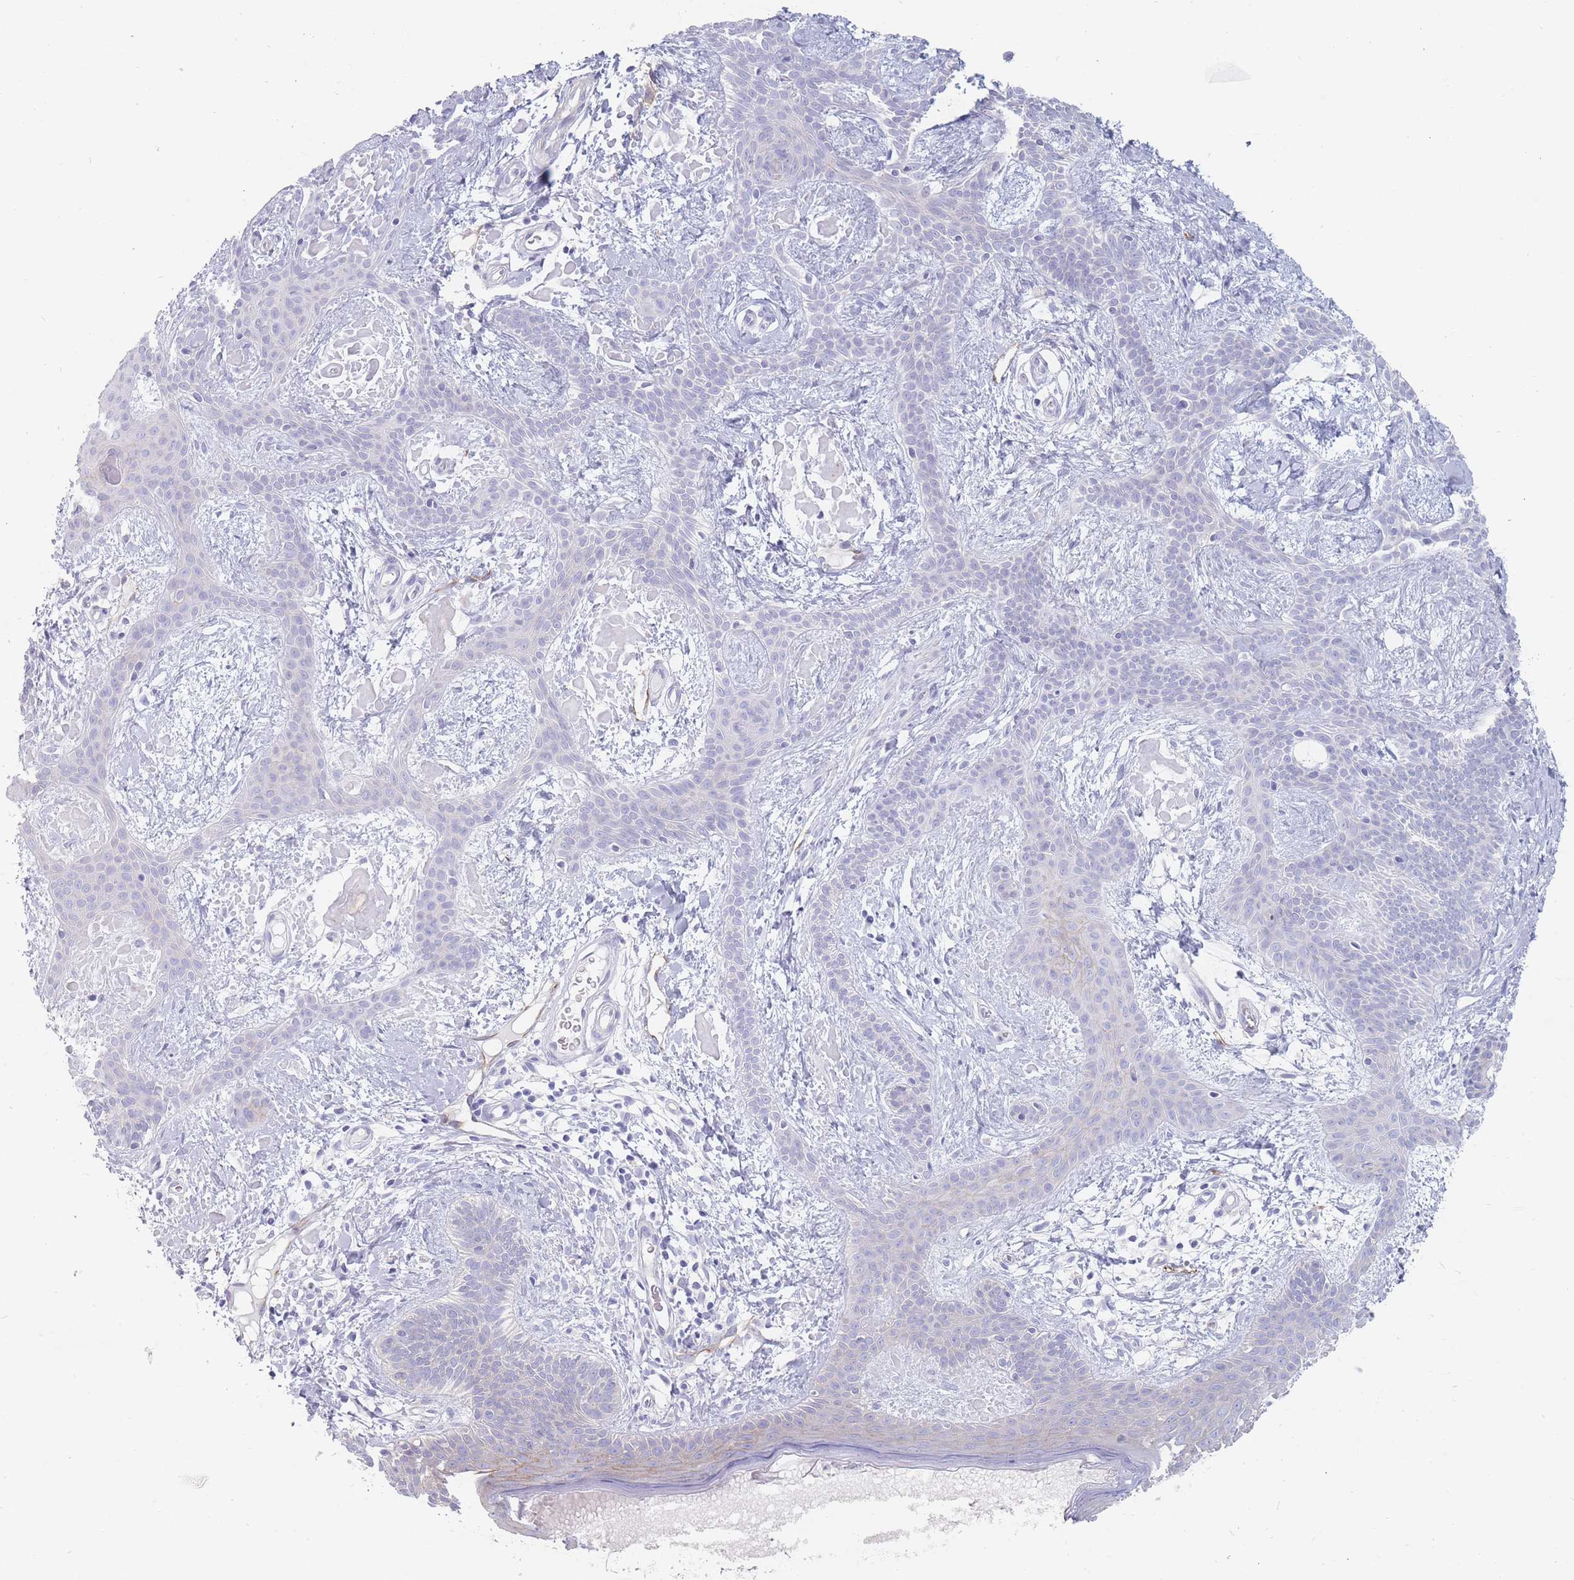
{"staining": {"intensity": "negative", "quantity": "none", "location": "none"}, "tissue": "skin cancer", "cell_type": "Tumor cells", "image_type": "cancer", "snomed": [{"axis": "morphology", "description": "Basal cell carcinoma"}, {"axis": "topography", "description": "Skin"}], "caption": "This is a histopathology image of immunohistochemistry staining of basal cell carcinoma (skin), which shows no positivity in tumor cells.", "gene": "ERBIN", "patient": {"sex": "male", "age": 78}}